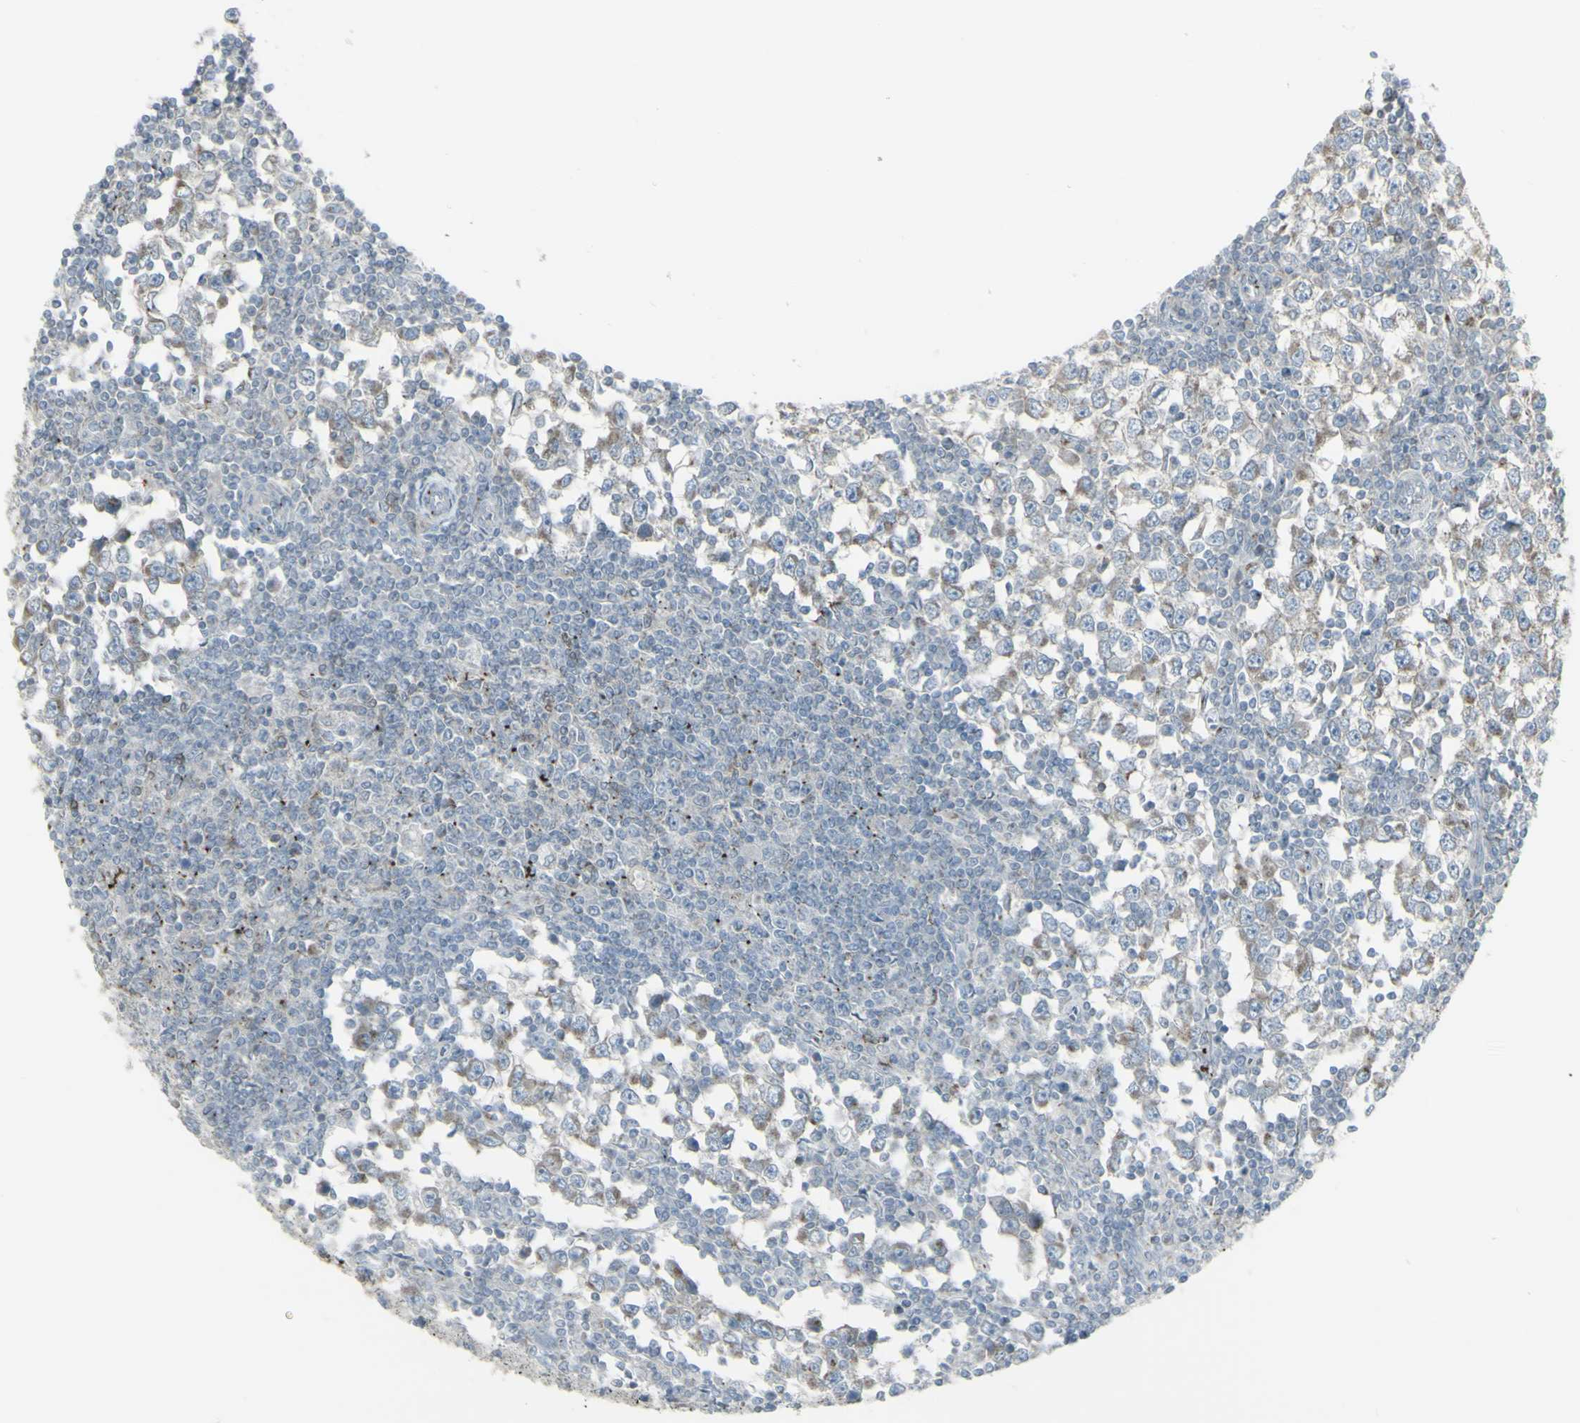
{"staining": {"intensity": "negative", "quantity": "none", "location": "none"}, "tissue": "testis cancer", "cell_type": "Tumor cells", "image_type": "cancer", "snomed": [{"axis": "morphology", "description": "Seminoma, NOS"}, {"axis": "topography", "description": "Testis"}], "caption": "Testis seminoma stained for a protein using IHC demonstrates no expression tumor cells.", "gene": "GALNT6", "patient": {"sex": "male", "age": 65}}